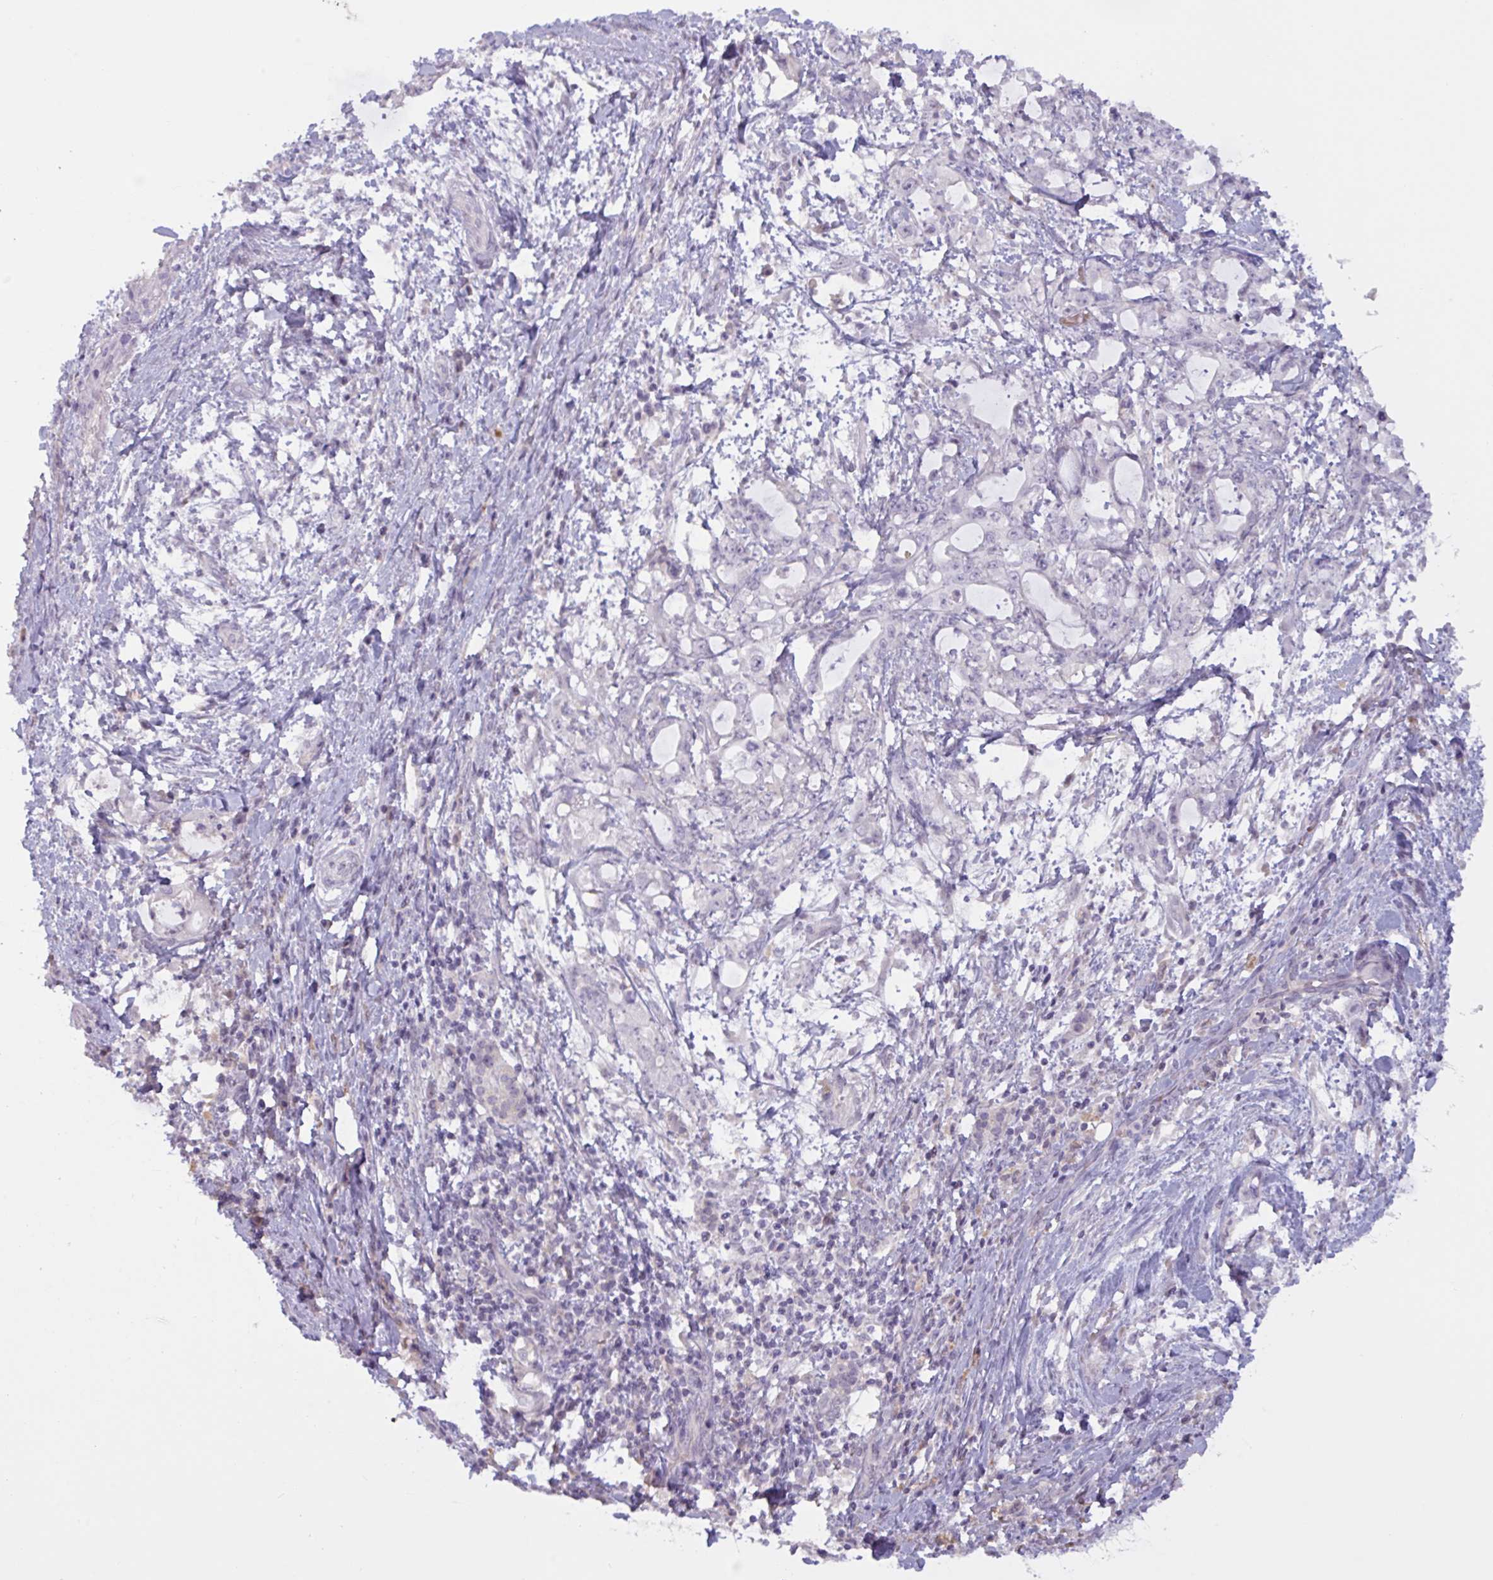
{"staining": {"intensity": "negative", "quantity": "none", "location": "none"}, "tissue": "pancreatic cancer", "cell_type": "Tumor cells", "image_type": "cancer", "snomed": [{"axis": "morphology", "description": "Adenocarcinoma, NOS"}, {"axis": "topography", "description": "Pancreas"}], "caption": "An image of human pancreatic cancer (adenocarcinoma) is negative for staining in tumor cells.", "gene": "RFPL4B", "patient": {"sex": "female", "age": 61}}